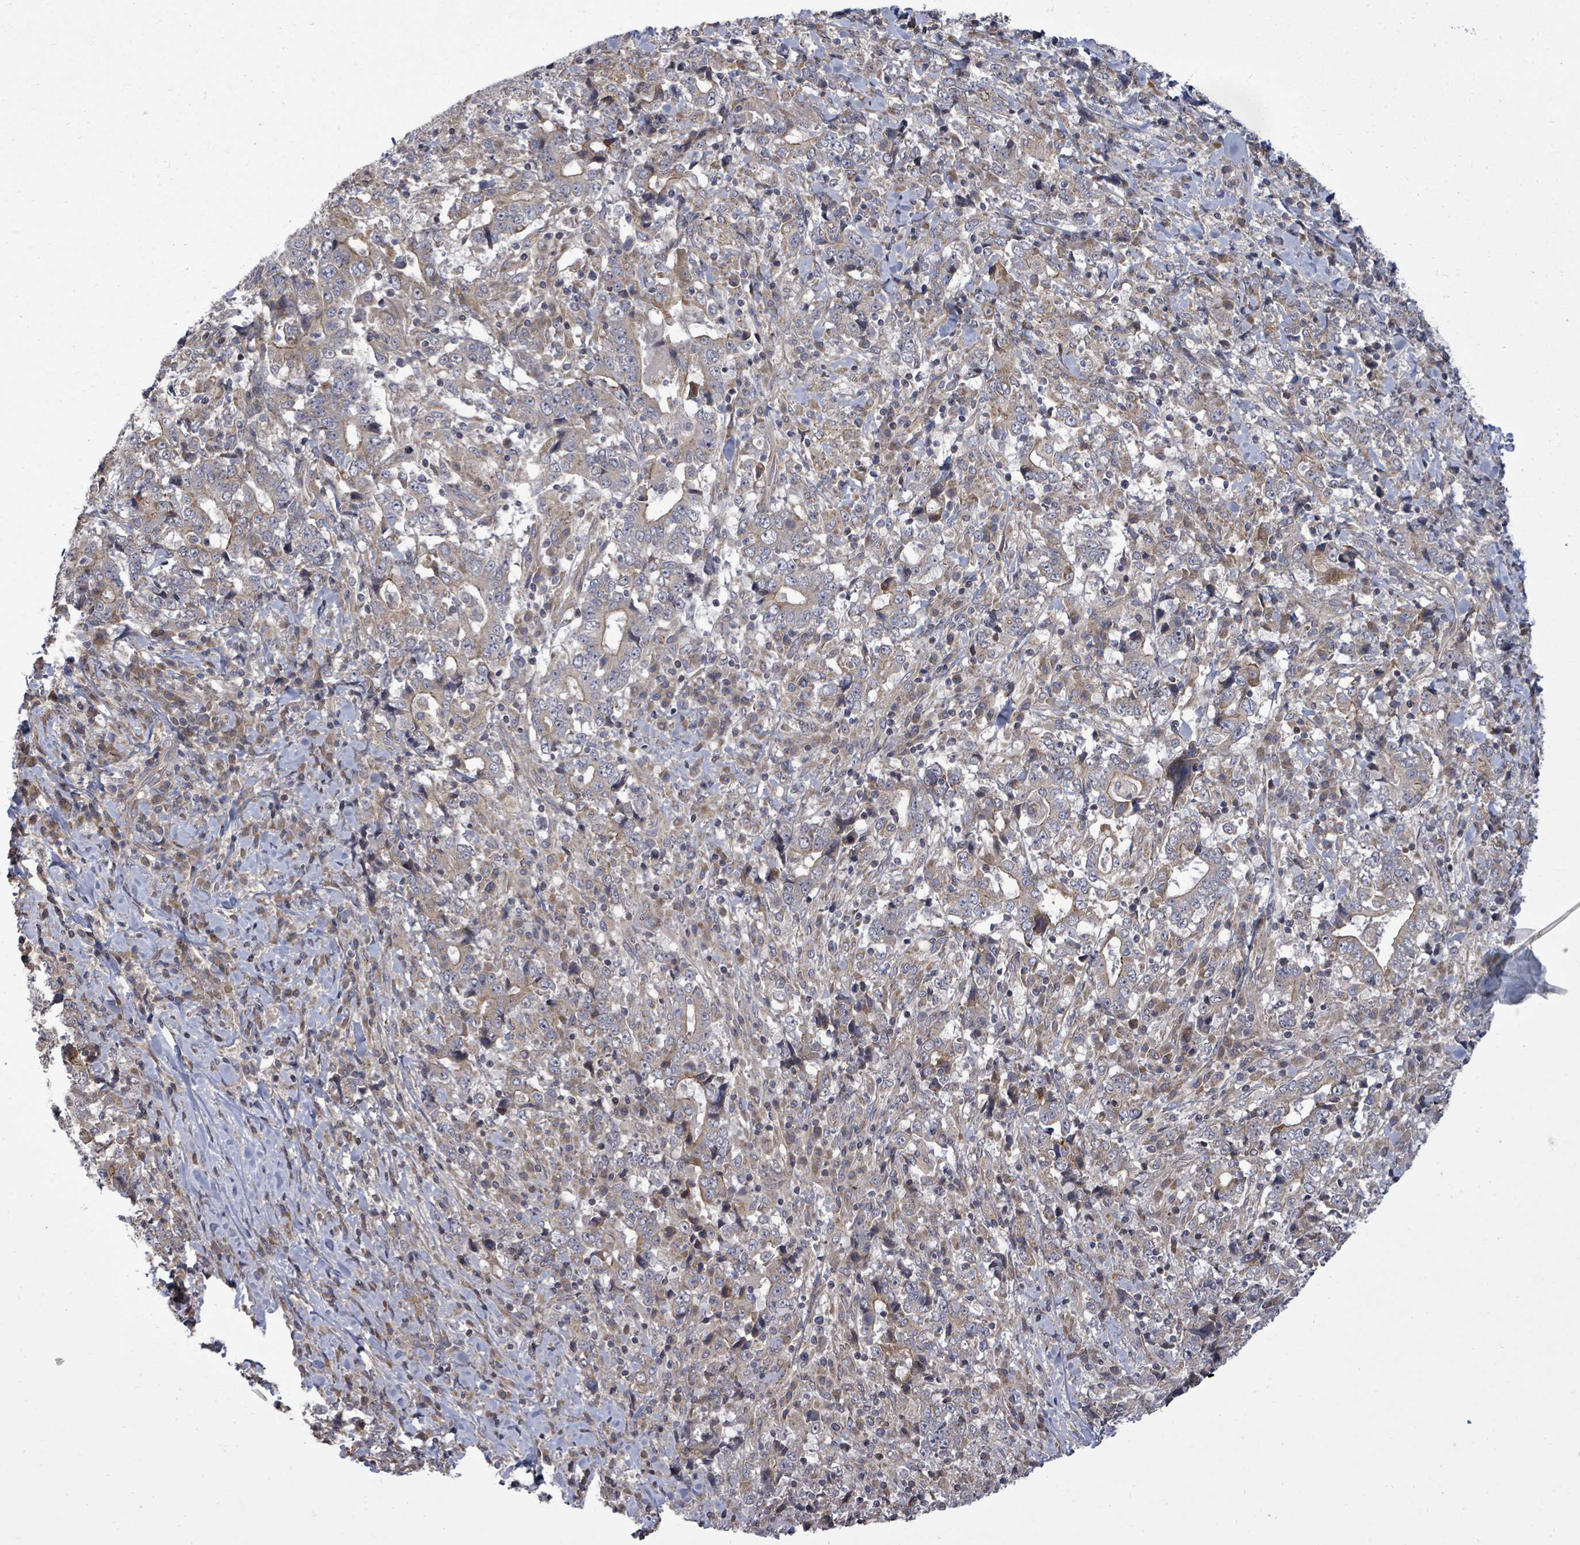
{"staining": {"intensity": "weak", "quantity": ">75%", "location": "cytoplasmic/membranous"}, "tissue": "stomach cancer", "cell_type": "Tumor cells", "image_type": "cancer", "snomed": [{"axis": "morphology", "description": "Normal tissue, NOS"}, {"axis": "morphology", "description": "Adenocarcinoma, NOS"}, {"axis": "topography", "description": "Stomach, upper"}, {"axis": "topography", "description": "Stomach"}], "caption": "The histopathology image shows a brown stain indicating the presence of a protein in the cytoplasmic/membranous of tumor cells in stomach adenocarcinoma.", "gene": "KRTAP27-1", "patient": {"sex": "male", "age": 59}}